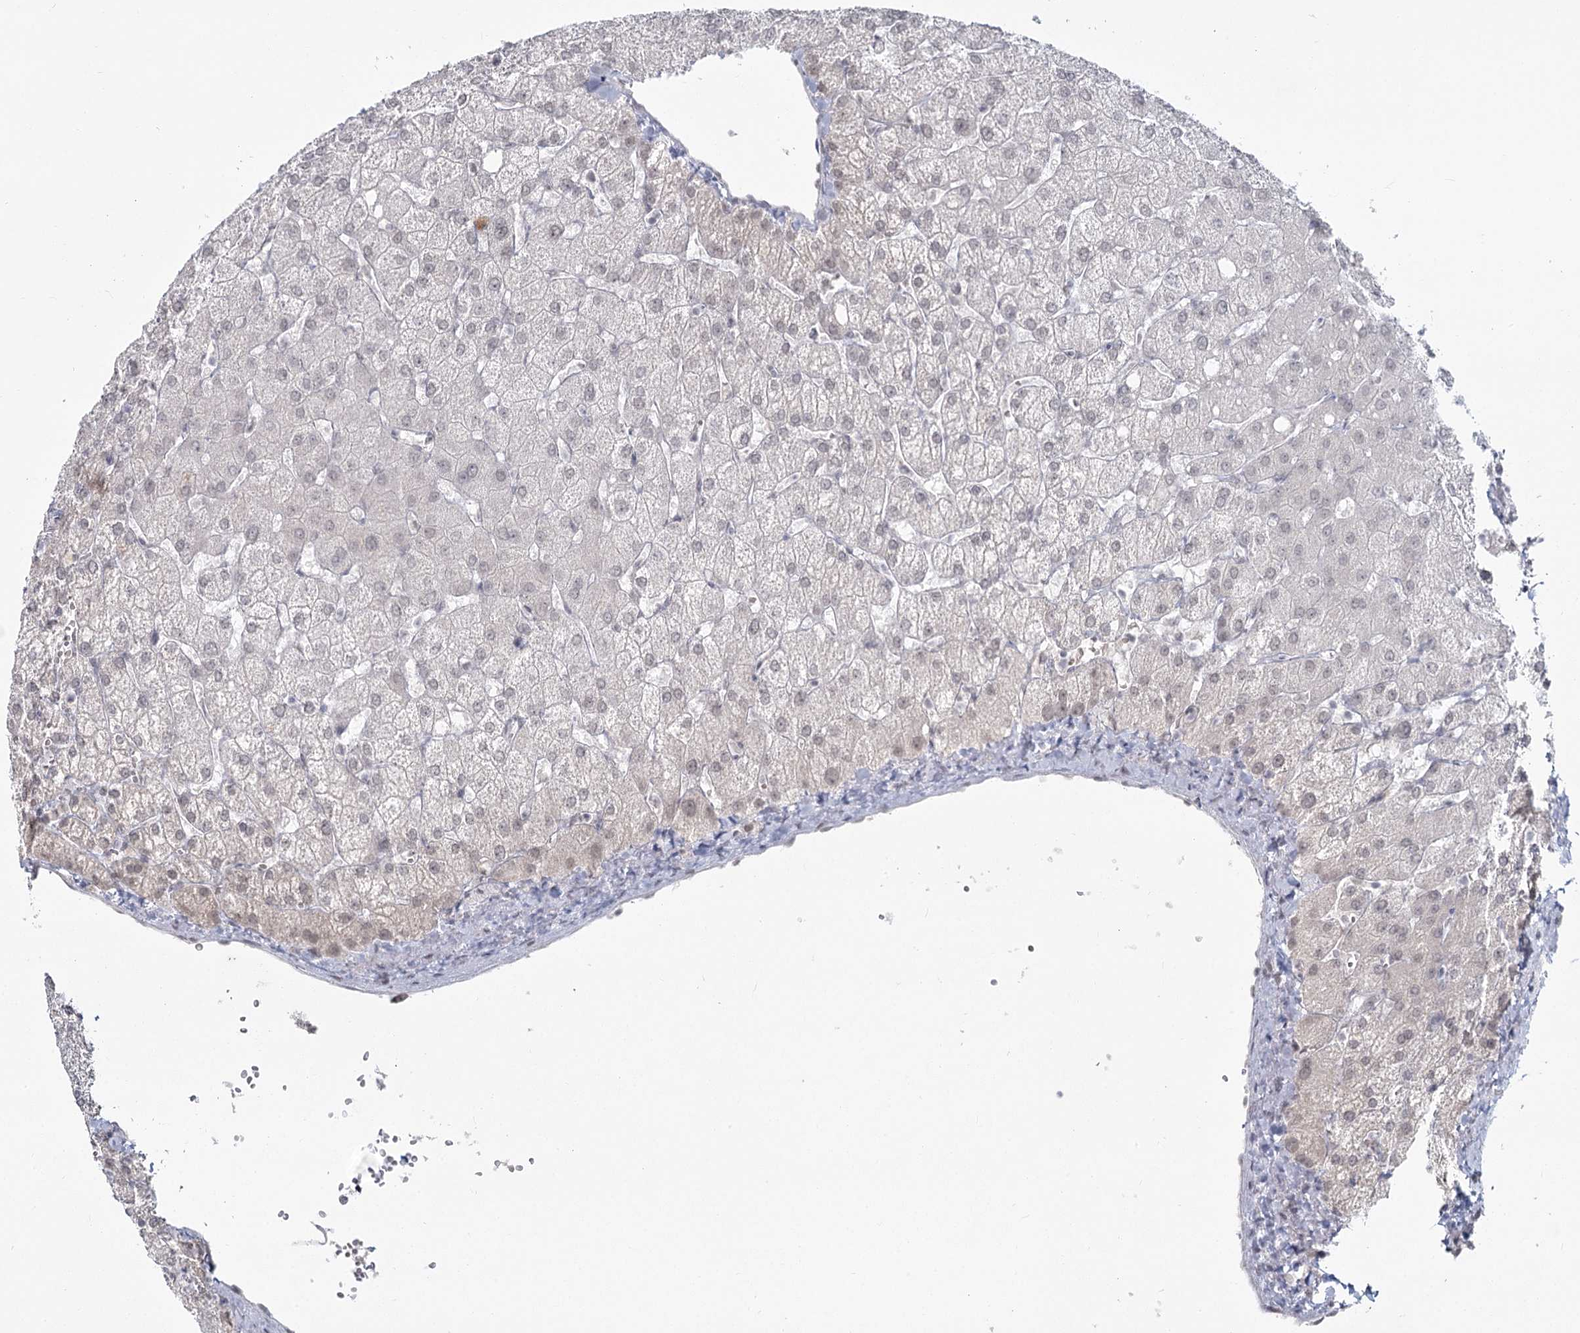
{"staining": {"intensity": "negative", "quantity": "none", "location": "none"}, "tissue": "liver", "cell_type": "Cholangiocytes", "image_type": "normal", "snomed": [{"axis": "morphology", "description": "Normal tissue, NOS"}, {"axis": "topography", "description": "Liver"}], "caption": "The image shows no significant expression in cholangiocytes of liver. Brightfield microscopy of immunohistochemistry (IHC) stained with DAB (brown) and hematoxylin (blue), captured at high magnification.", "gene": "LY6G5C", "patient": {"sex": "female", "age": 54}}